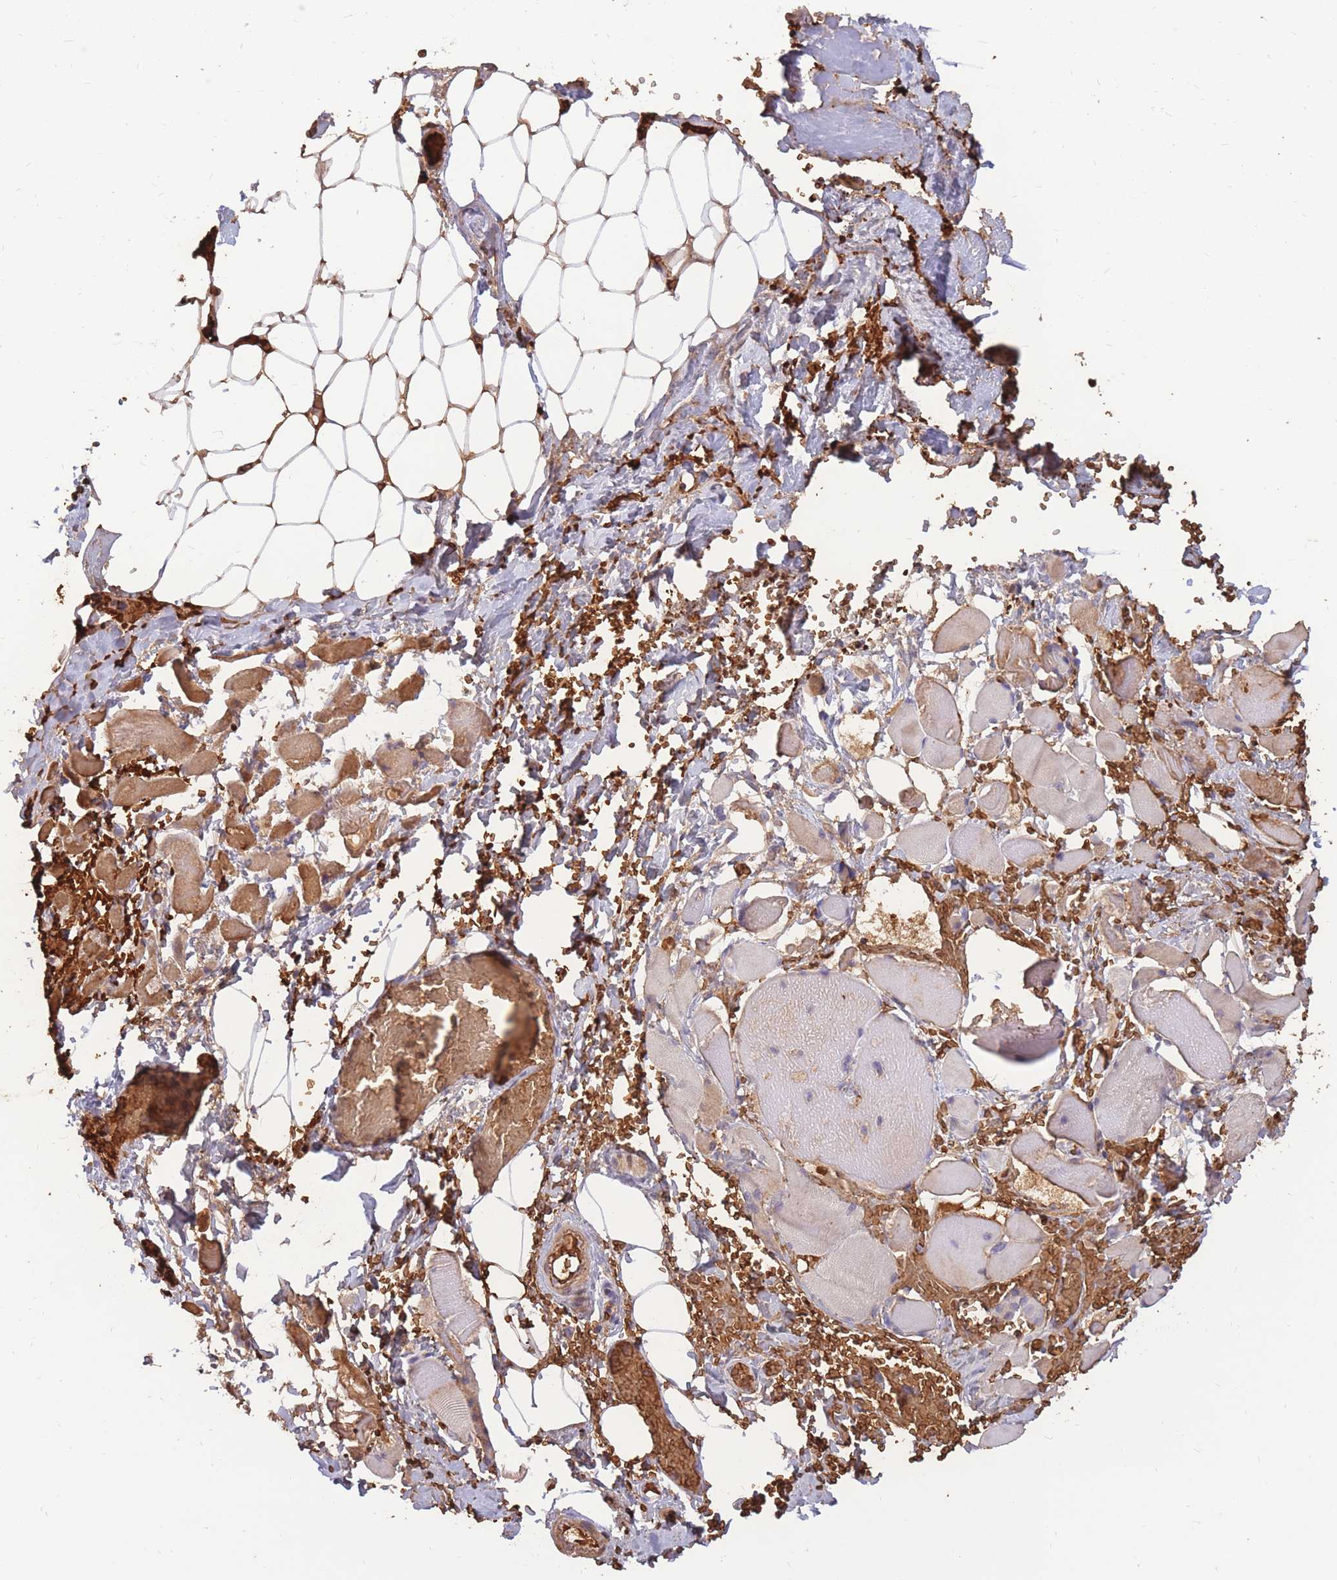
{"staining": {"intensity": "moderate", "quantity": "<25%", "location": "cytoplasmic/membranous"}, "tissue": "skeletal muscle", "cell_type": "Myocytes", "image_type": "normal", "snomed": [{"axis": "morphology", "description": "Normal tissue, NOS"}, {"axis": "morphology", "description": "Basal cell carcinoma"}, {"axis": "topography", "description": "Skeletal muscle"}], "caption": "Protein expression analysis of benign skeletal muscle demonstrates moderate cytoplasmic/membranous expression in approximately <25% of myocytes.", "gene": "ATP10D", "patient": {"sex": "female", "age": 64}}